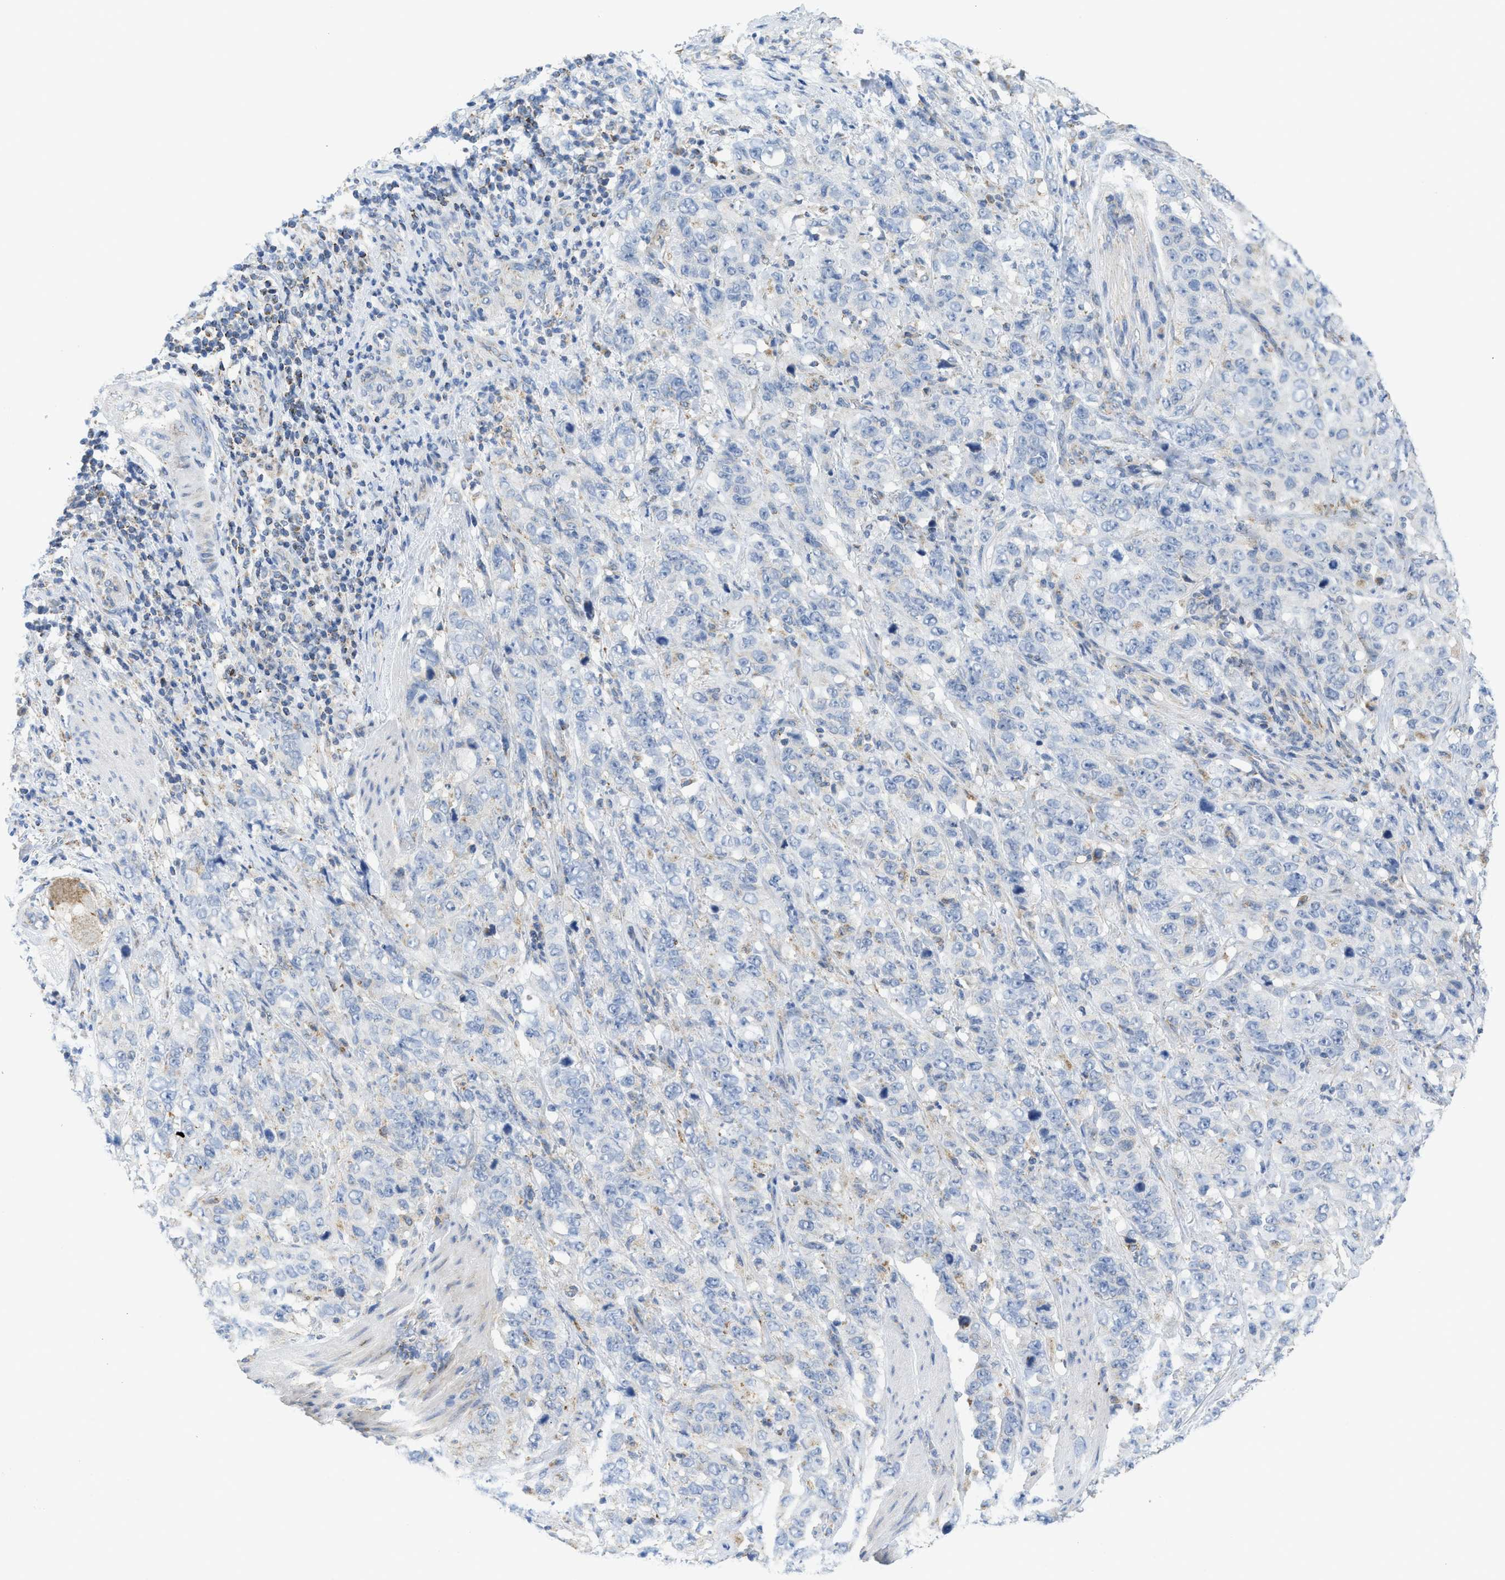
{"staining": {"intensity": "negative", "quantity": "none", "location": "none"}, "tissue": "stomach cancer", "cell_type": "Tumor cells", "image_type": "cancer", "snomed": [{"axis": "morphology", "description": "Adenocarcinoma, NOS"}, {"axis": "topography", "description": "Stomach"}], "caption": "Image shows no protein staining in tumor cells of stomach cancer tissue.", "gene": "GATD3", "patient": {"sex": "male", "age": 48}}